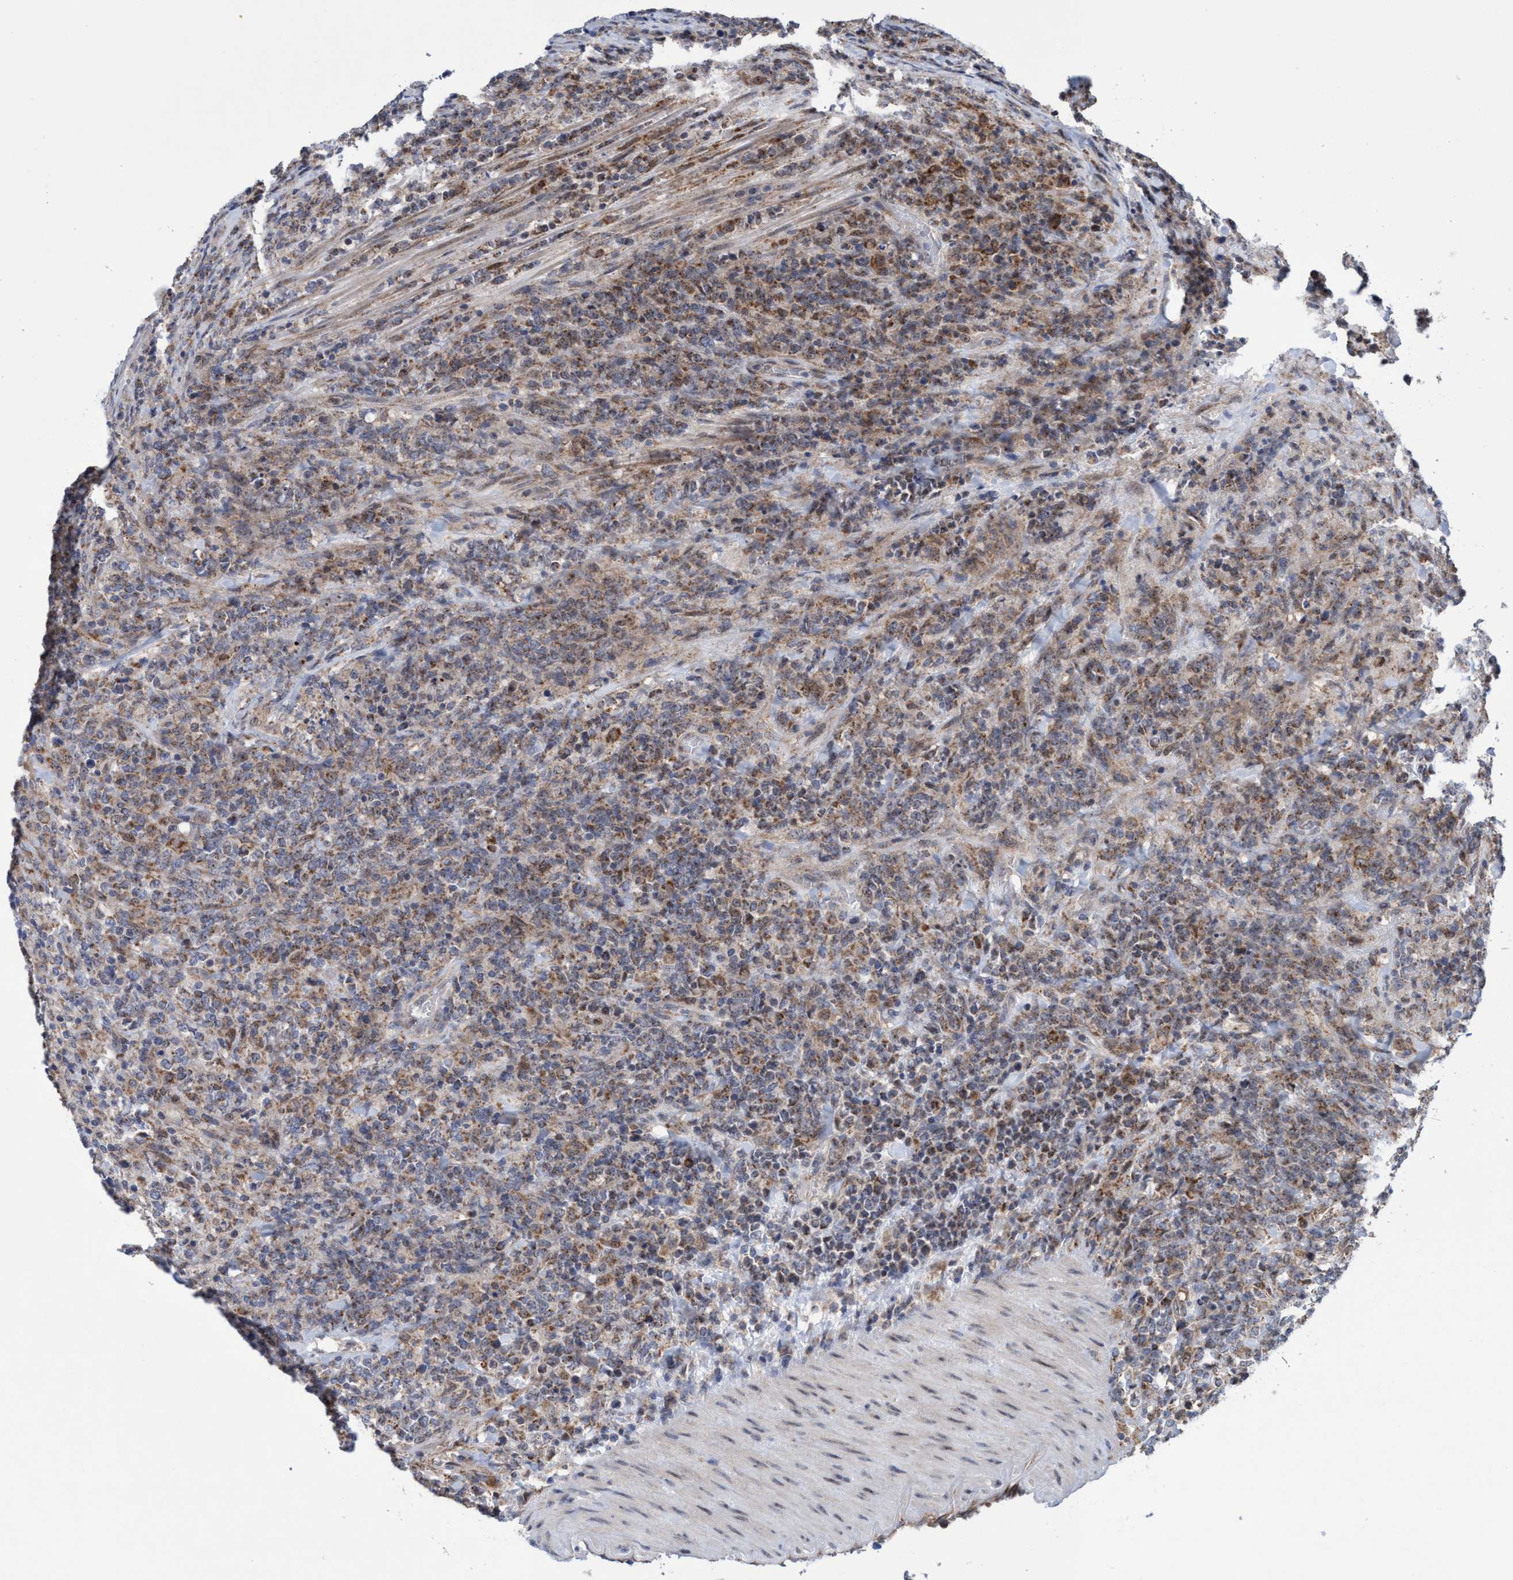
{"staining": {"intensity": "moderate", "quantity": ">75%", "location": "cytoplasmic/membranous,nuclear"}, "tissue": "lymphoma", "cell_type": "Tumor cells", "image_type": "cancer", "snomed": [{"axis": "morphology", "description": "Malignant lymphoma, non-Hodgkin's type, High grade"}, {"axis": "topography", "description": "Soft tissue"}], "caption": "Malignant lymphoma, non-Hodgkin's type (high-grade) stained for a protein displays moderate cytoplasmic/membranous and nuclear positivity in tumor cells. Immunohistochemistry (ihc) stains the protein in brown and the nuclei are stained blue.", "gene": "P2RY14", "patient": {"sex": "male", "age": 18}}